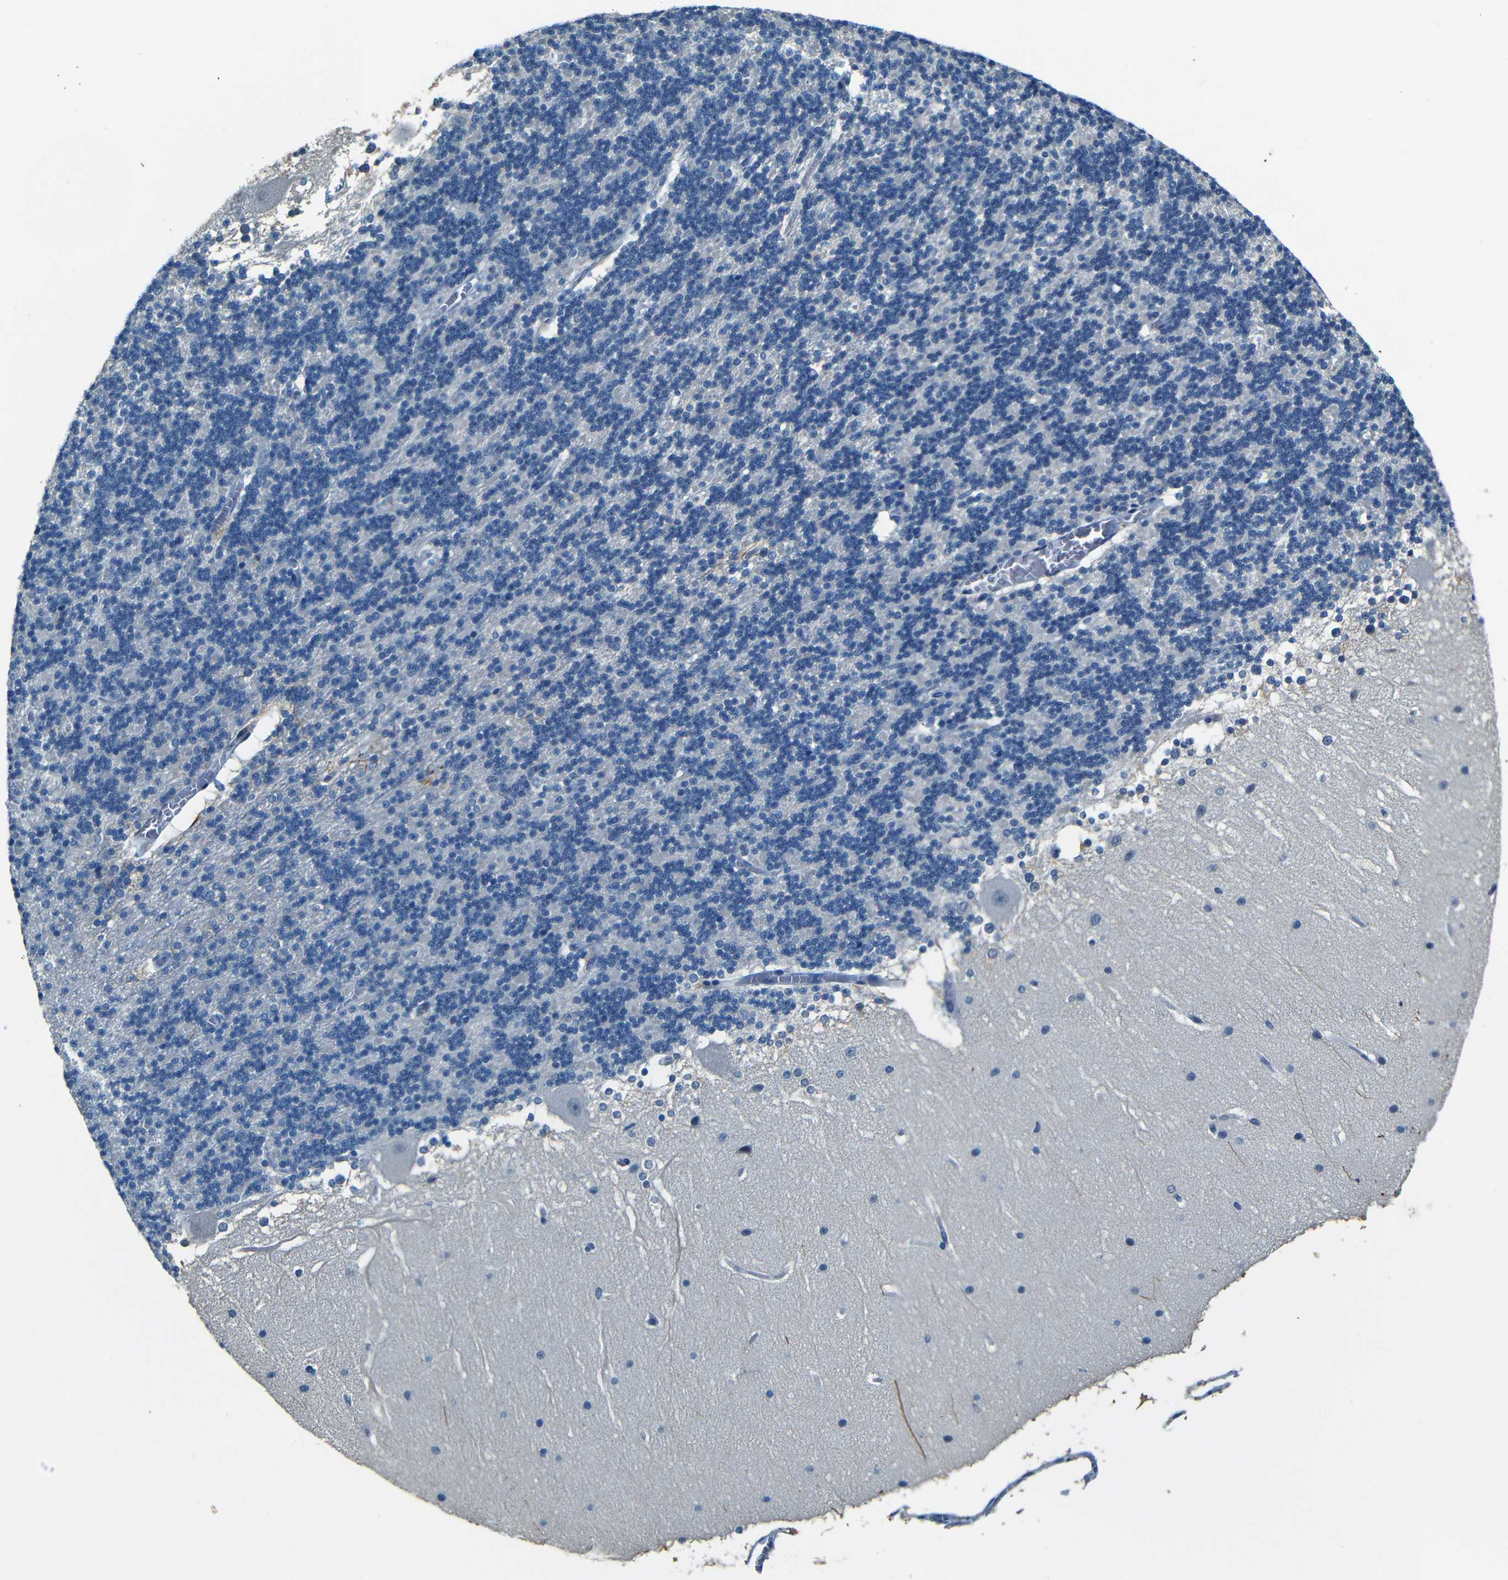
{"staining": {"intensity": "negative", "quantity": "none", "location": "none"}, "tissue": "cerebellum", "cell_type": "Cells in granular layer", "image_type": "normal", "snomed": [{"axis": "morphology", "description": "Normal tissue, NOS"}, {"axis": "topography", "description": "Cerebellum"}], "caption": "Micrograph shows no protein positivity in cells in granular layer of benign cerebellum.", "gene": "ZMAT1", "patient": {"sex": "female", "age": 19}}